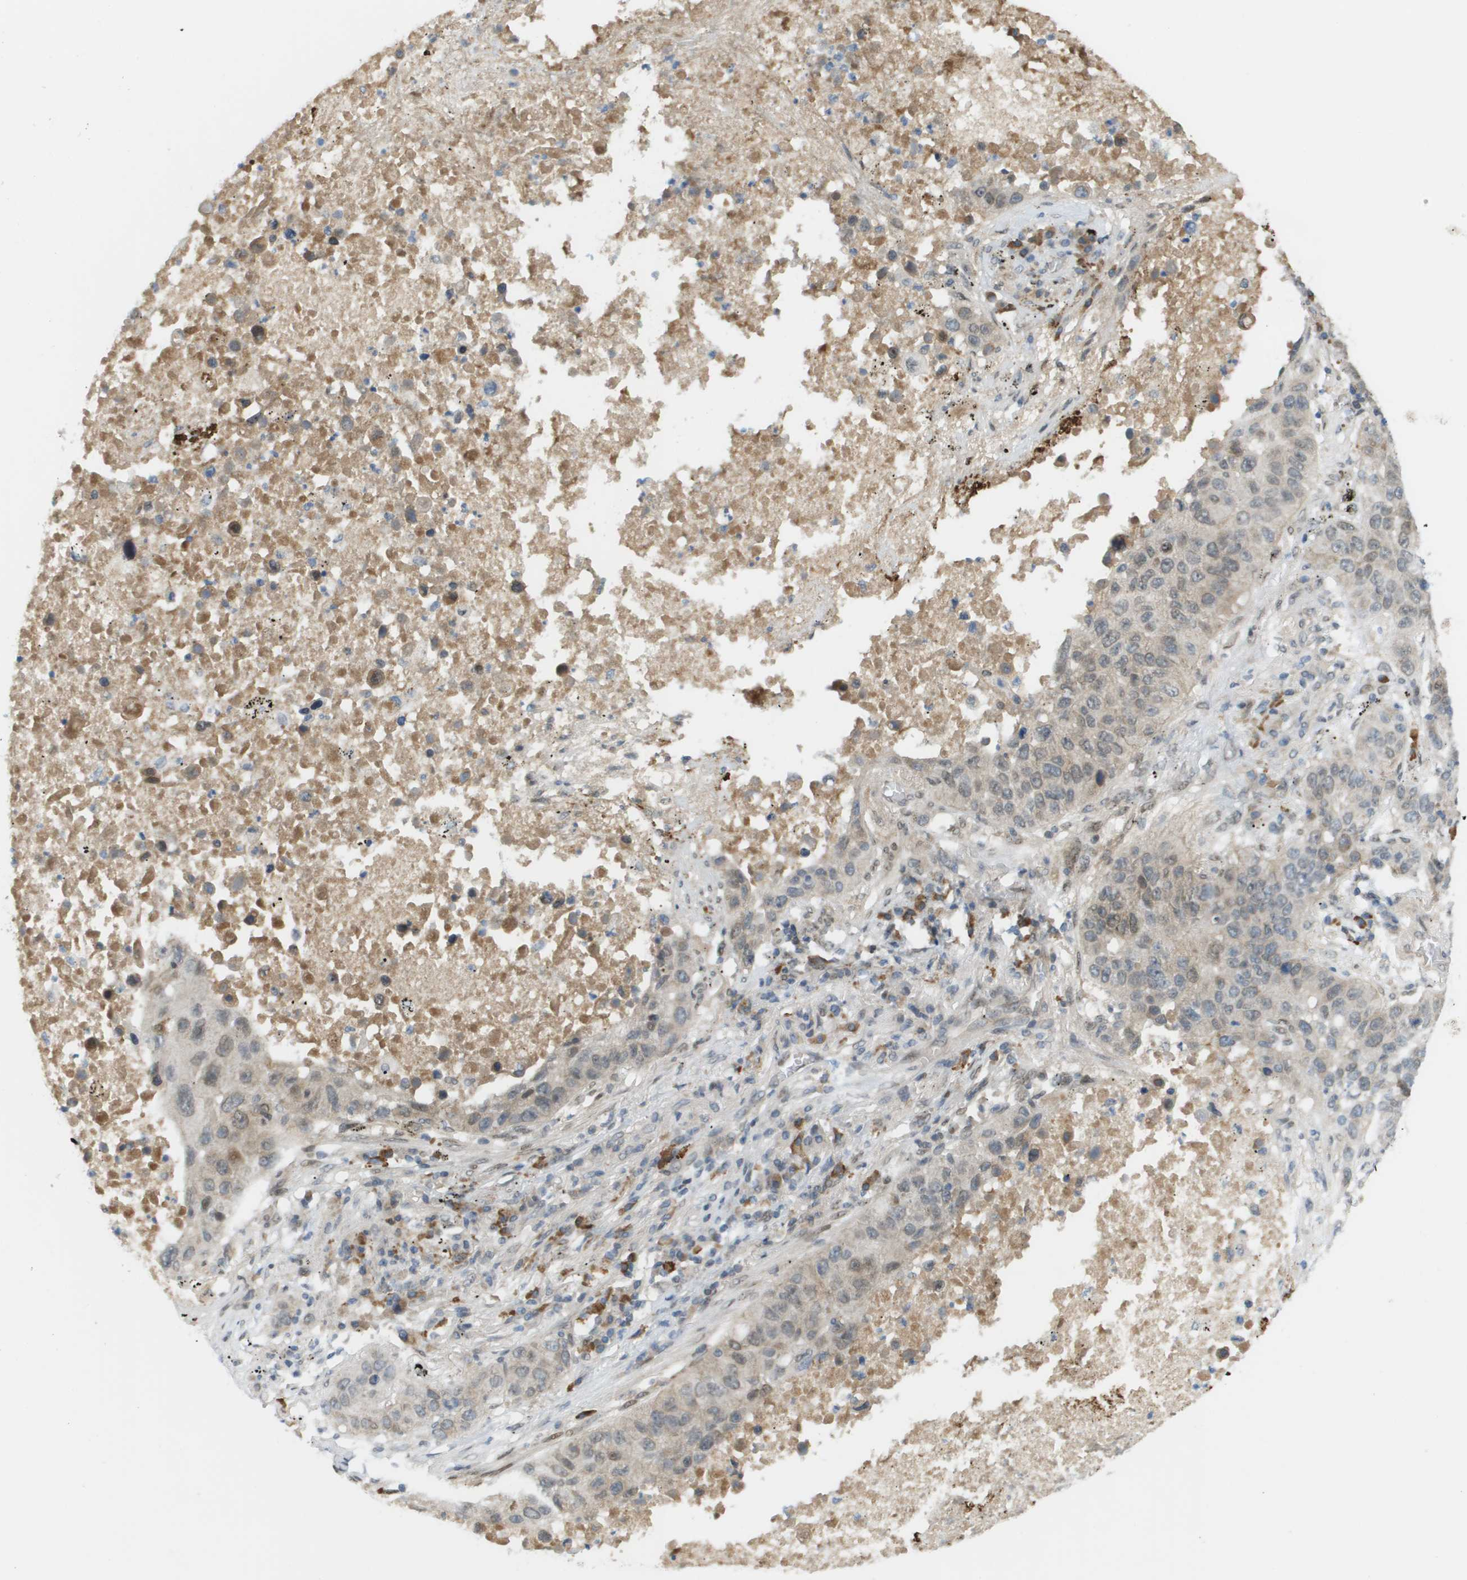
{"staining": {"intensity": "moderate", "quantity": ">75%", "location": "cytoplasmic/membranous,nuclear"}, "tissue": "lung cancer", "cell_type": "Tumor cells", "image_type": "cancer", "snomed": [{"axis": "morphology", "description": "Squamous cell carcinoma, NOS"}, {"axis": "topography", "description": "Lung"}], "caption": "IHC of human lung squamous cell carcinoma displays medium levels of moderate cytoplasmic/membranous and nuclear expression in approximately >75% of tumor cells. The protein of interest is stained brown, and the nuclei are stained in blue (DAB (3,3'-diaminobenzidine) IHC with brightfield microscopy, high magnification).", "gene": "CACNB4", "patient": {"sex": "male", "age": 57}}